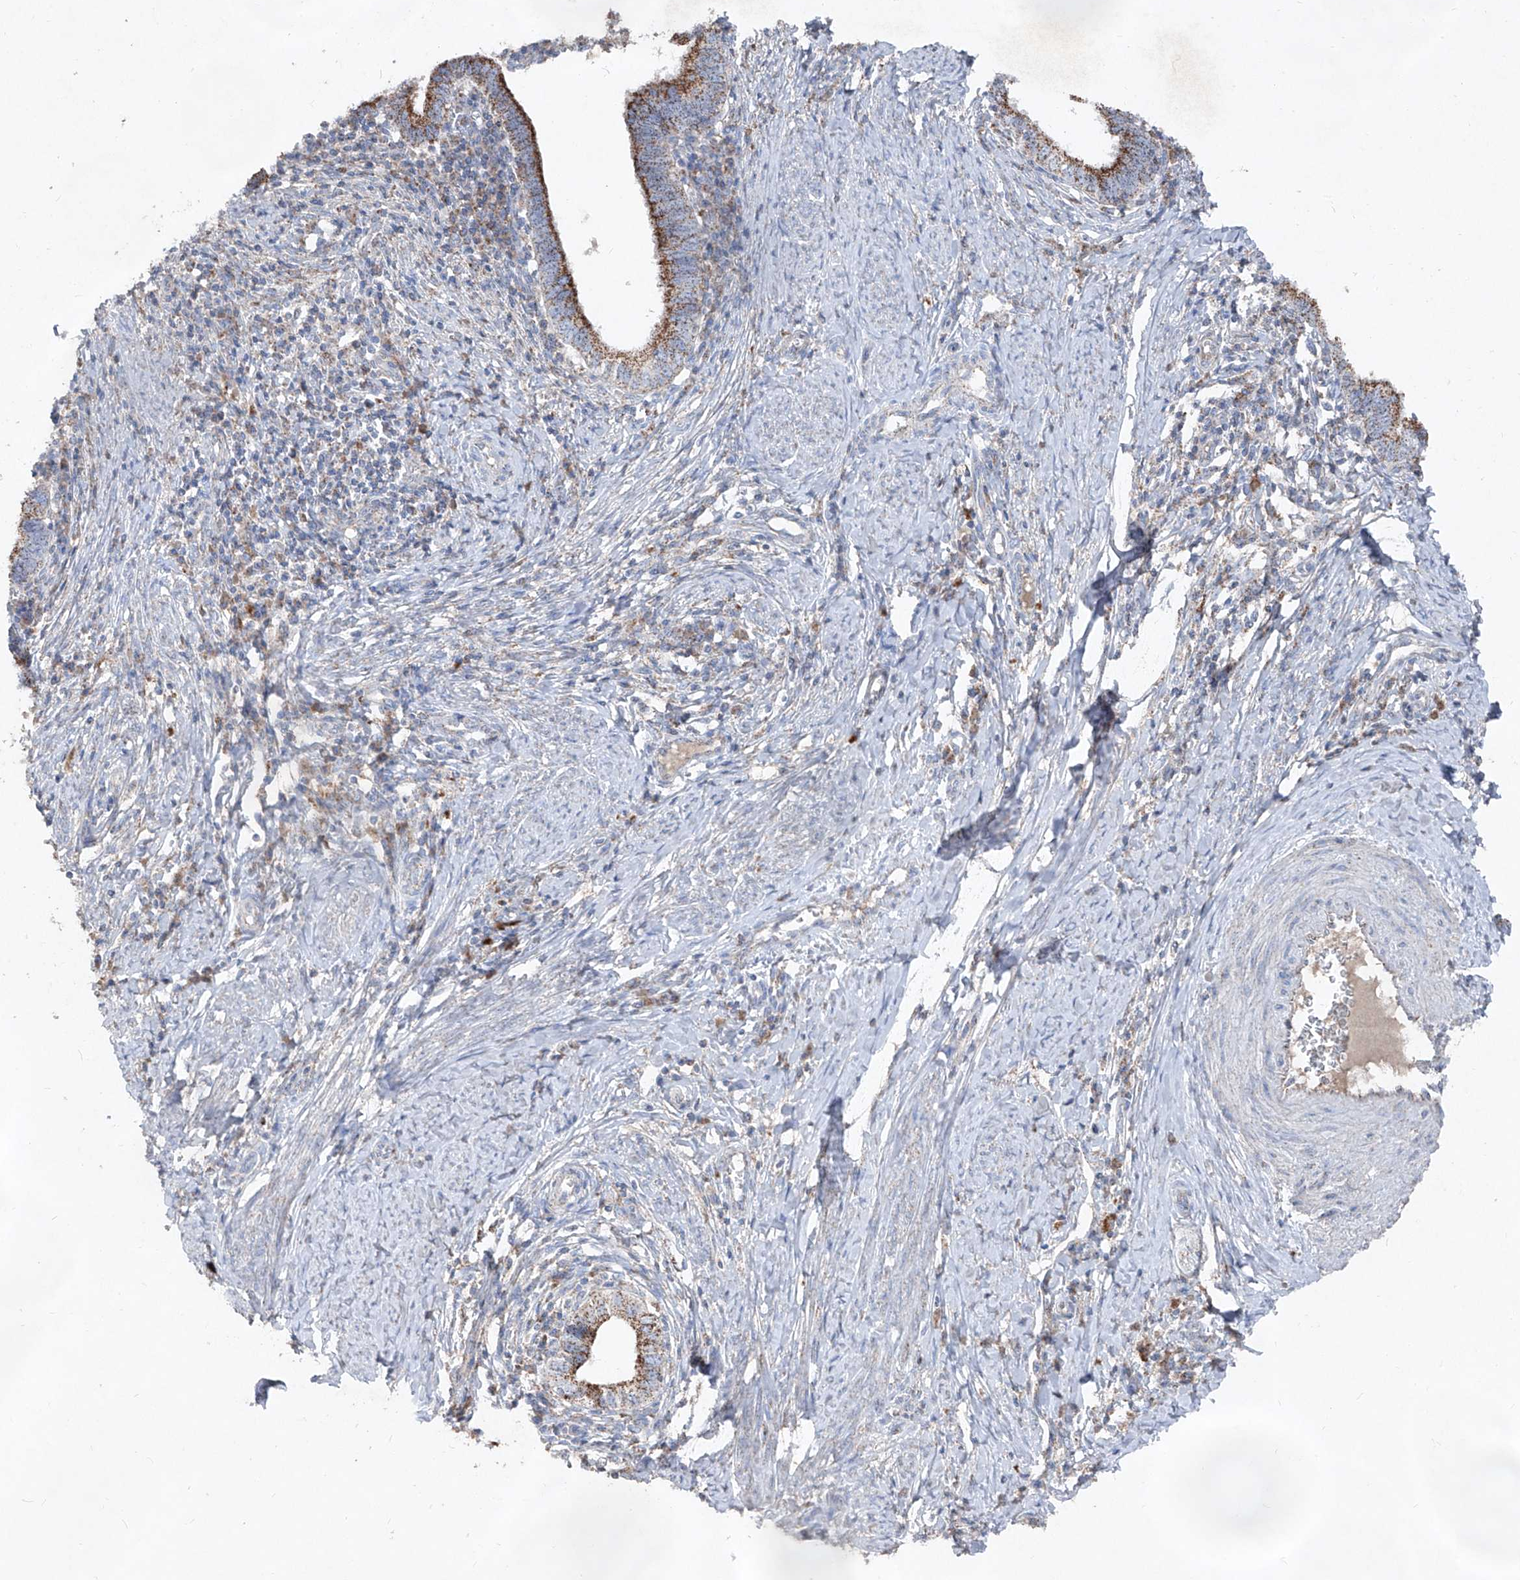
{"staining": {"intensity": "moderate", "quantity": ">75%", "location": "cytoplasmic/membranous"}, "tissue": "cervical cancer", "cell_type": "Tumor cells", "image_type": "cancer", "snomed": [{"axis": "morphology", "description": "Adenocarcinoma, NOS"}, {"axis": "topography", "description": "Cervix"}], "caption": "Moderate cytoplasmic/membranous positivity for a protein is appreciated in approximately >75% of tumor cells of cervical adenocarcinoma using immunohistochemistry (IHC).", "gene": "ABCD3", "patient": {"sex": "female", "age": 36}}